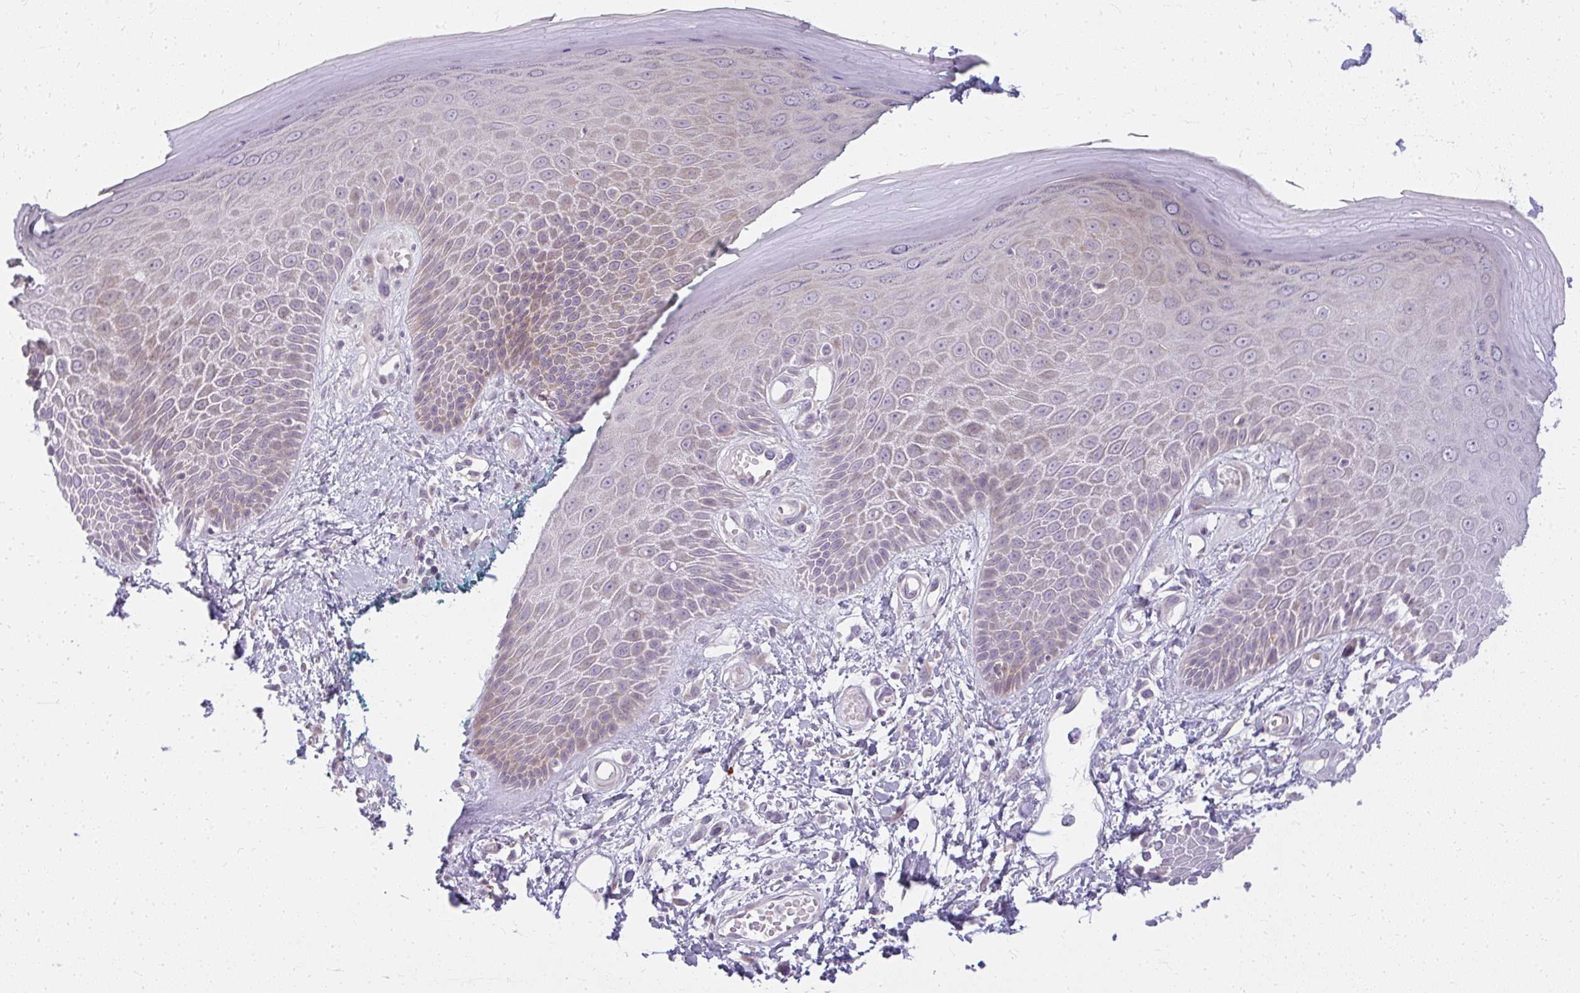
{"staining": {"intensity": "moderate", "quantity": "25%-75%", "location": "cytoplasmic/membranous"}, "tissue": "skin", "cell_type": "Epidermal cells", "image_type": "normal", "snomed": [{"axis": "morphology", "description": "Normal tissue, NOS"}, {"axis": "topography", "description": "Anal"}, {"axis": "topography", "description": "Peripheral nerve tissue"}], "caption": "High-power microscopy captured an immunohistochemistry micrograph of benign skin, revealing moderate cytoplasmic/membranous positivity in about 25%-75% of epidermal cells. (brown staining indicates protein expression, while blue staining denotes nuclei).", "gene": "ZFYVE26", "patient": {"sex": "male", "age": 78}}